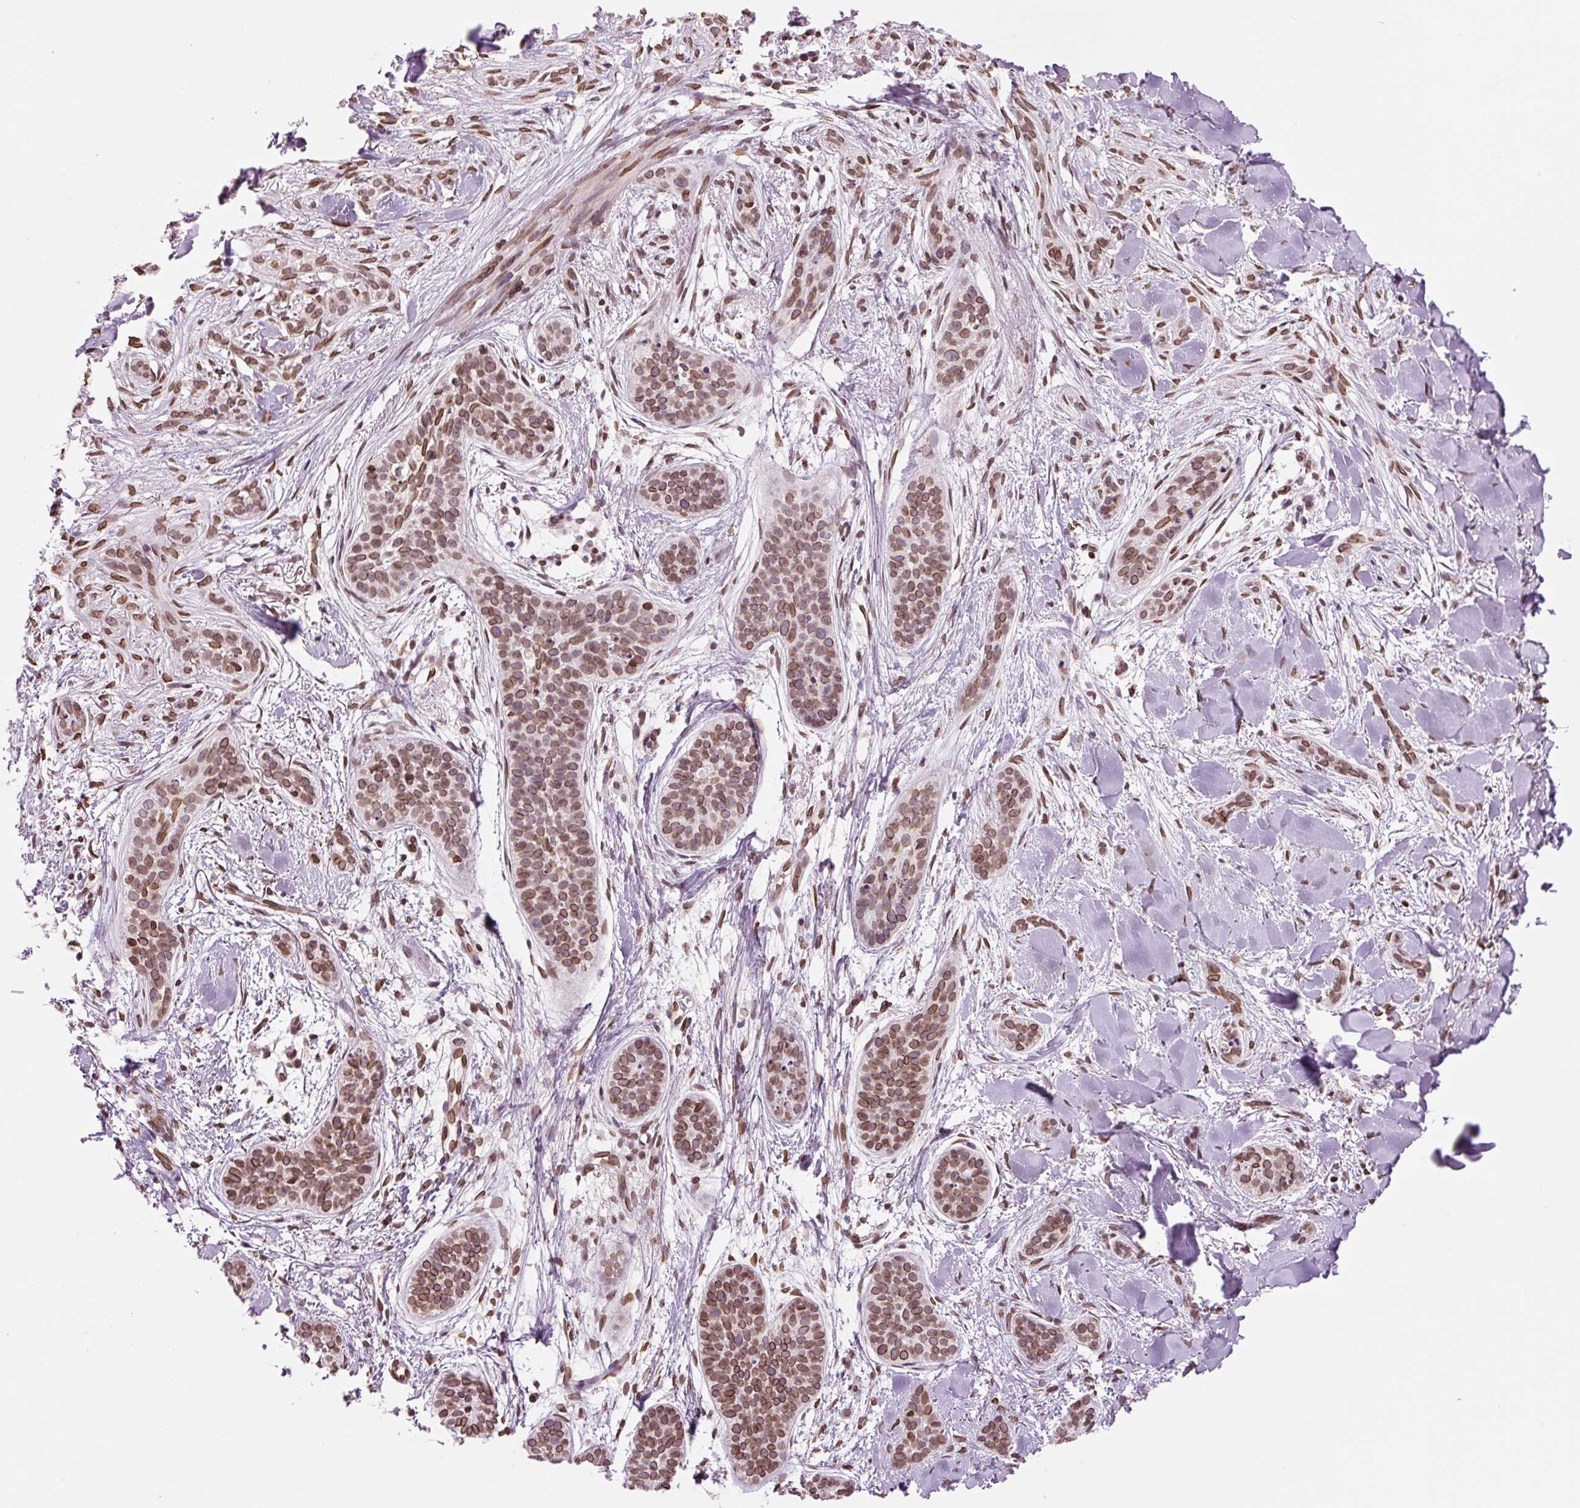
{"staining": {"intensity": "moderate", "quantity": ">75%", "location": "cytoplasmic/membranous,nuclear"}, "tissue": "skin cancer", "cell_type": "Tumor cells", "image_type": "cancer", "snomed": [{"axis": "morphology", "description": "Basal cell carcinoma"}, {"axis": "topography", "description": "Skin"}], "caption": "IHC (DAB) staining of skin cancer exhibits moderate cytoplasmic/membranous and nuclear protein staining in about >75% of tumor cells.", "gene": "ZNF224", "patient": {"sex": "male", "age": 52}}